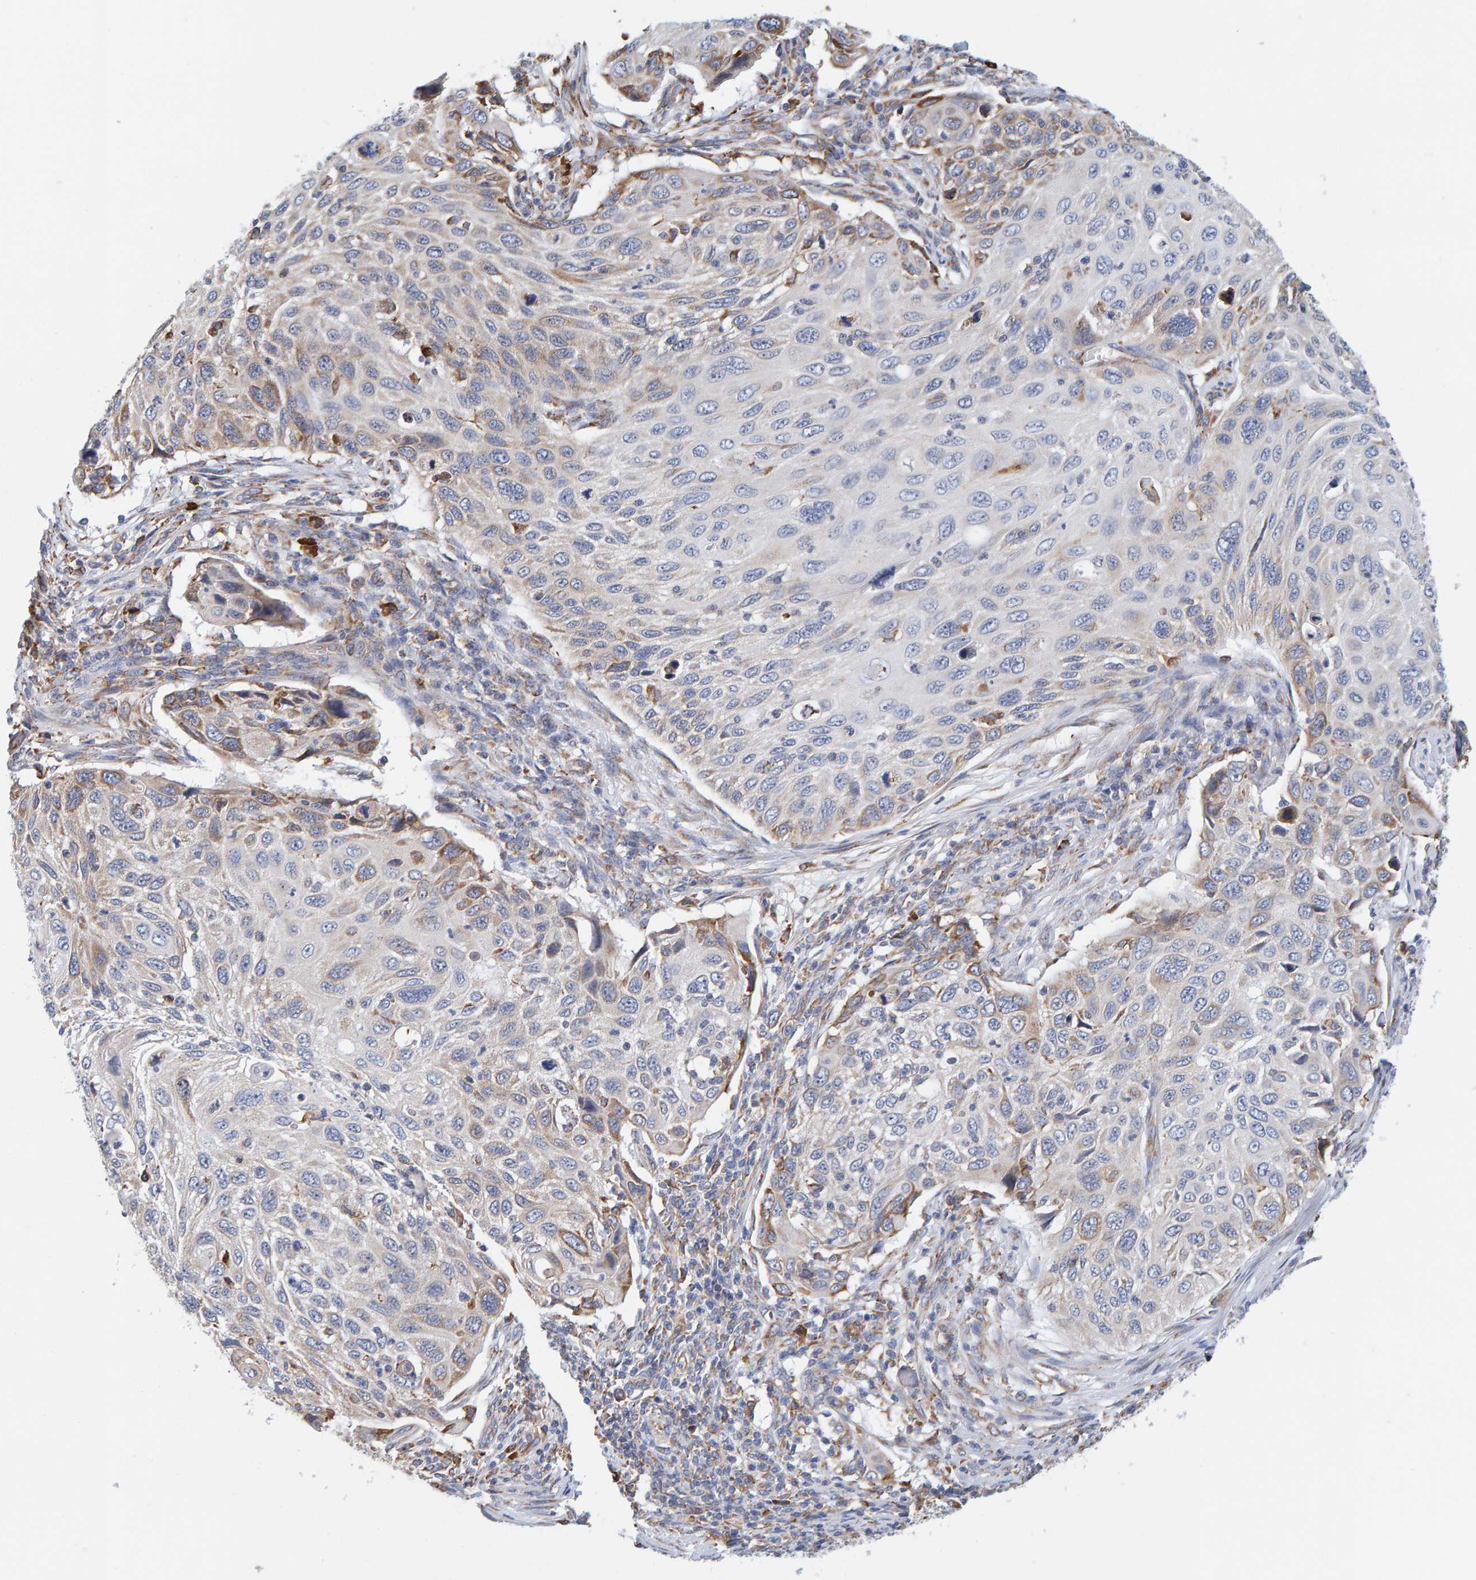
{"staining": {"intensity": "moderate", "quantity": "<25%", "location": "cytoplasmic/membranous"}, "tissue": "cervical cancer", "cell_type": "Tumor cells", "image_type": "cancer", "snomed": [{"axis": "morphology", "description": "Squamous cell carcinoma, NOS"}, {"axis": "topography", "description": "Cervix"}], "caption": "There is low levels of moderate cytoplasmic/membranous staining in tumor cells of squamous cell carcinoma (cervical), as demonstrated by immunohistochemical staining (brown color).", "gene": "SGPL1", "patient": {"sex": "female", "age": 70}}